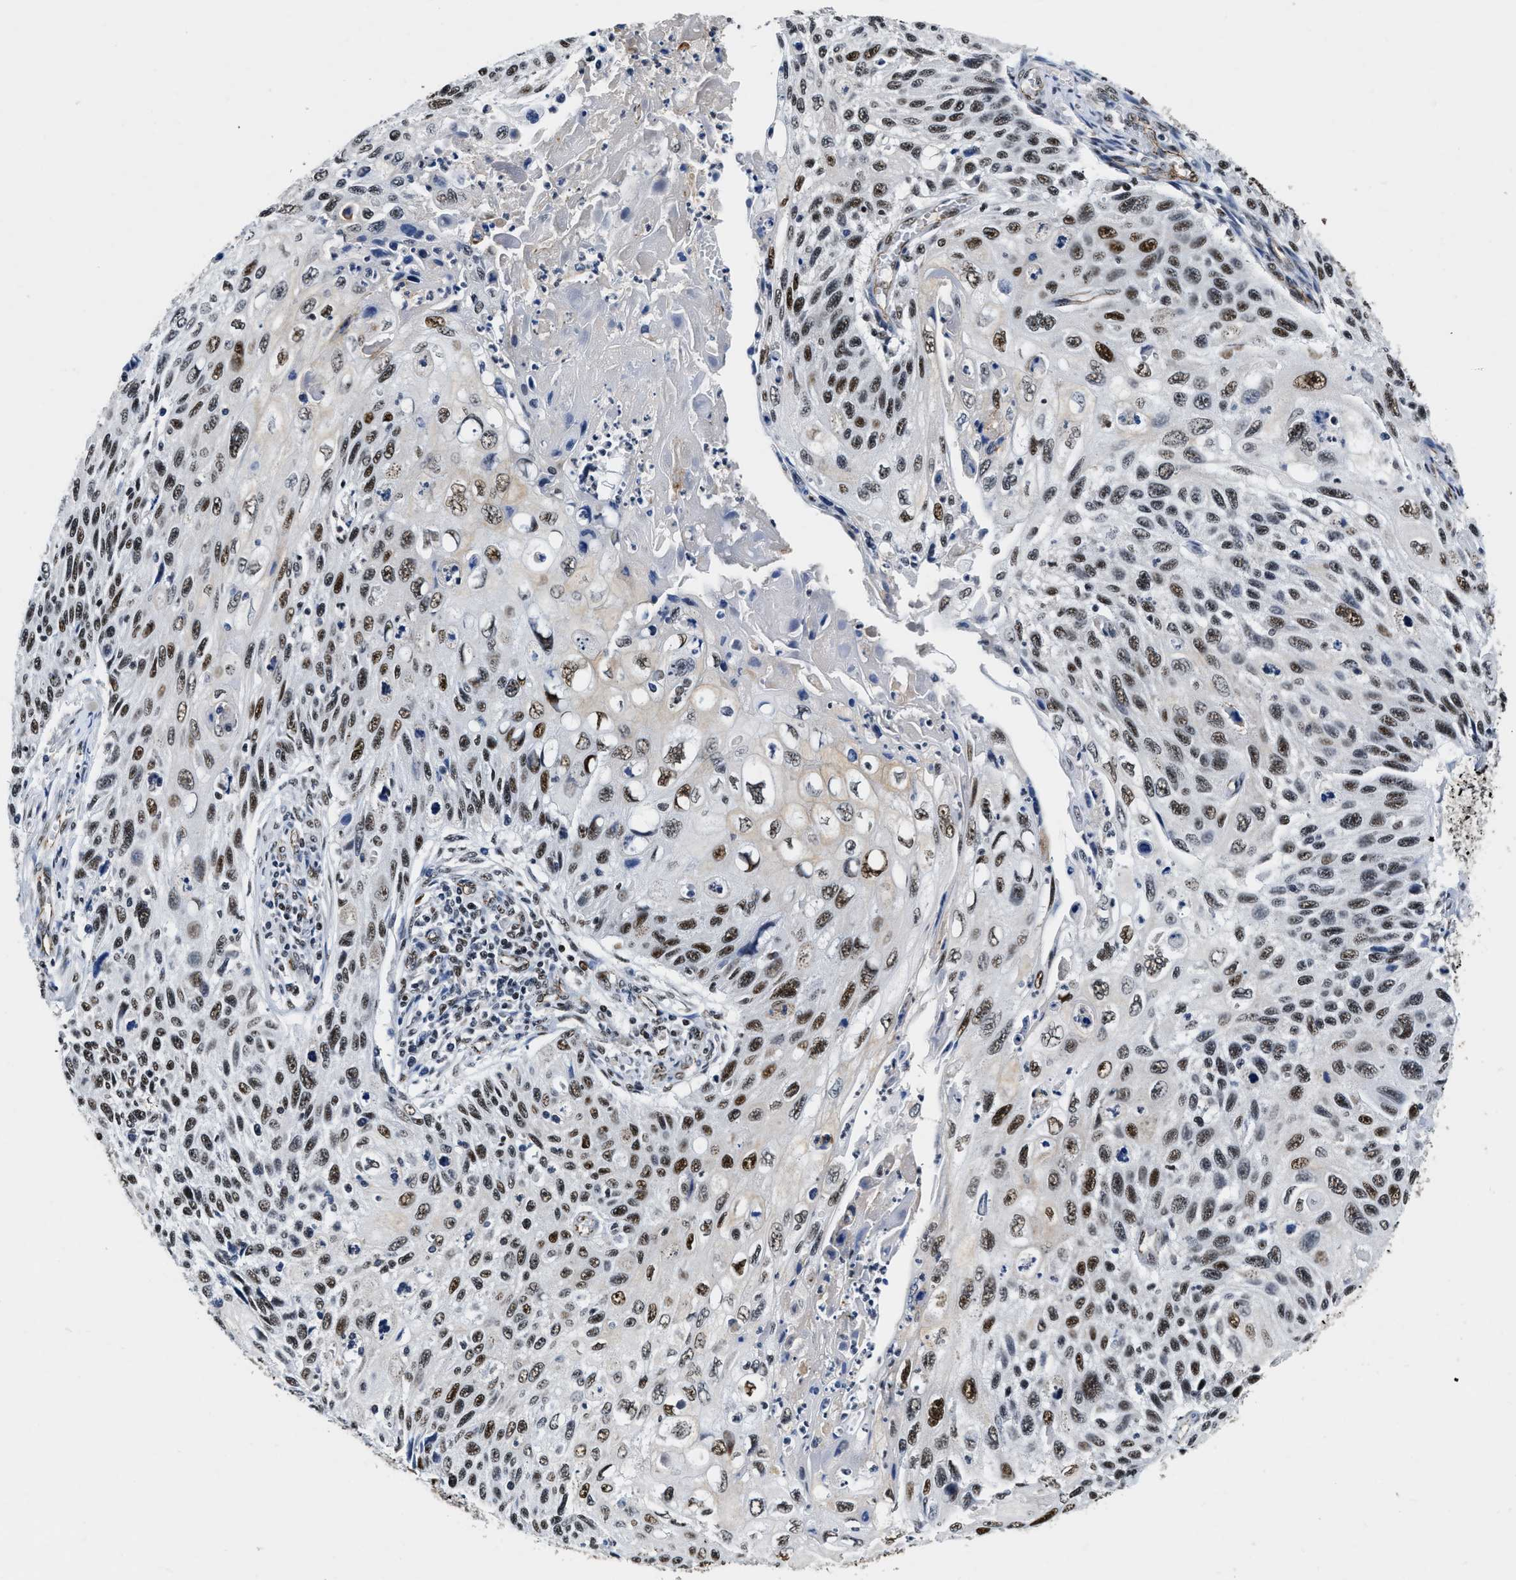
{"staining": {"intensity": "moderate", "quantity": ">75%", "location": "nuclear"}, "tissue": "cervical cancer", "cell_type": "Tumor cells", "image_type": "cancer", "snomed": [{"axis": "morphology", "description": "Squamous cell carcinoma, NOS"}, {"axis": "topography", "description": "Cervix"}], "caption": "DAB (3,3'-diaminobenzidine) immunohistochemical staining of cervical cancer exhibits moderate nuclear protein staining in approximately >75% of tumor cells.", "gene": "CCNE1", "patient": {"sex": "female", "age": 70}}